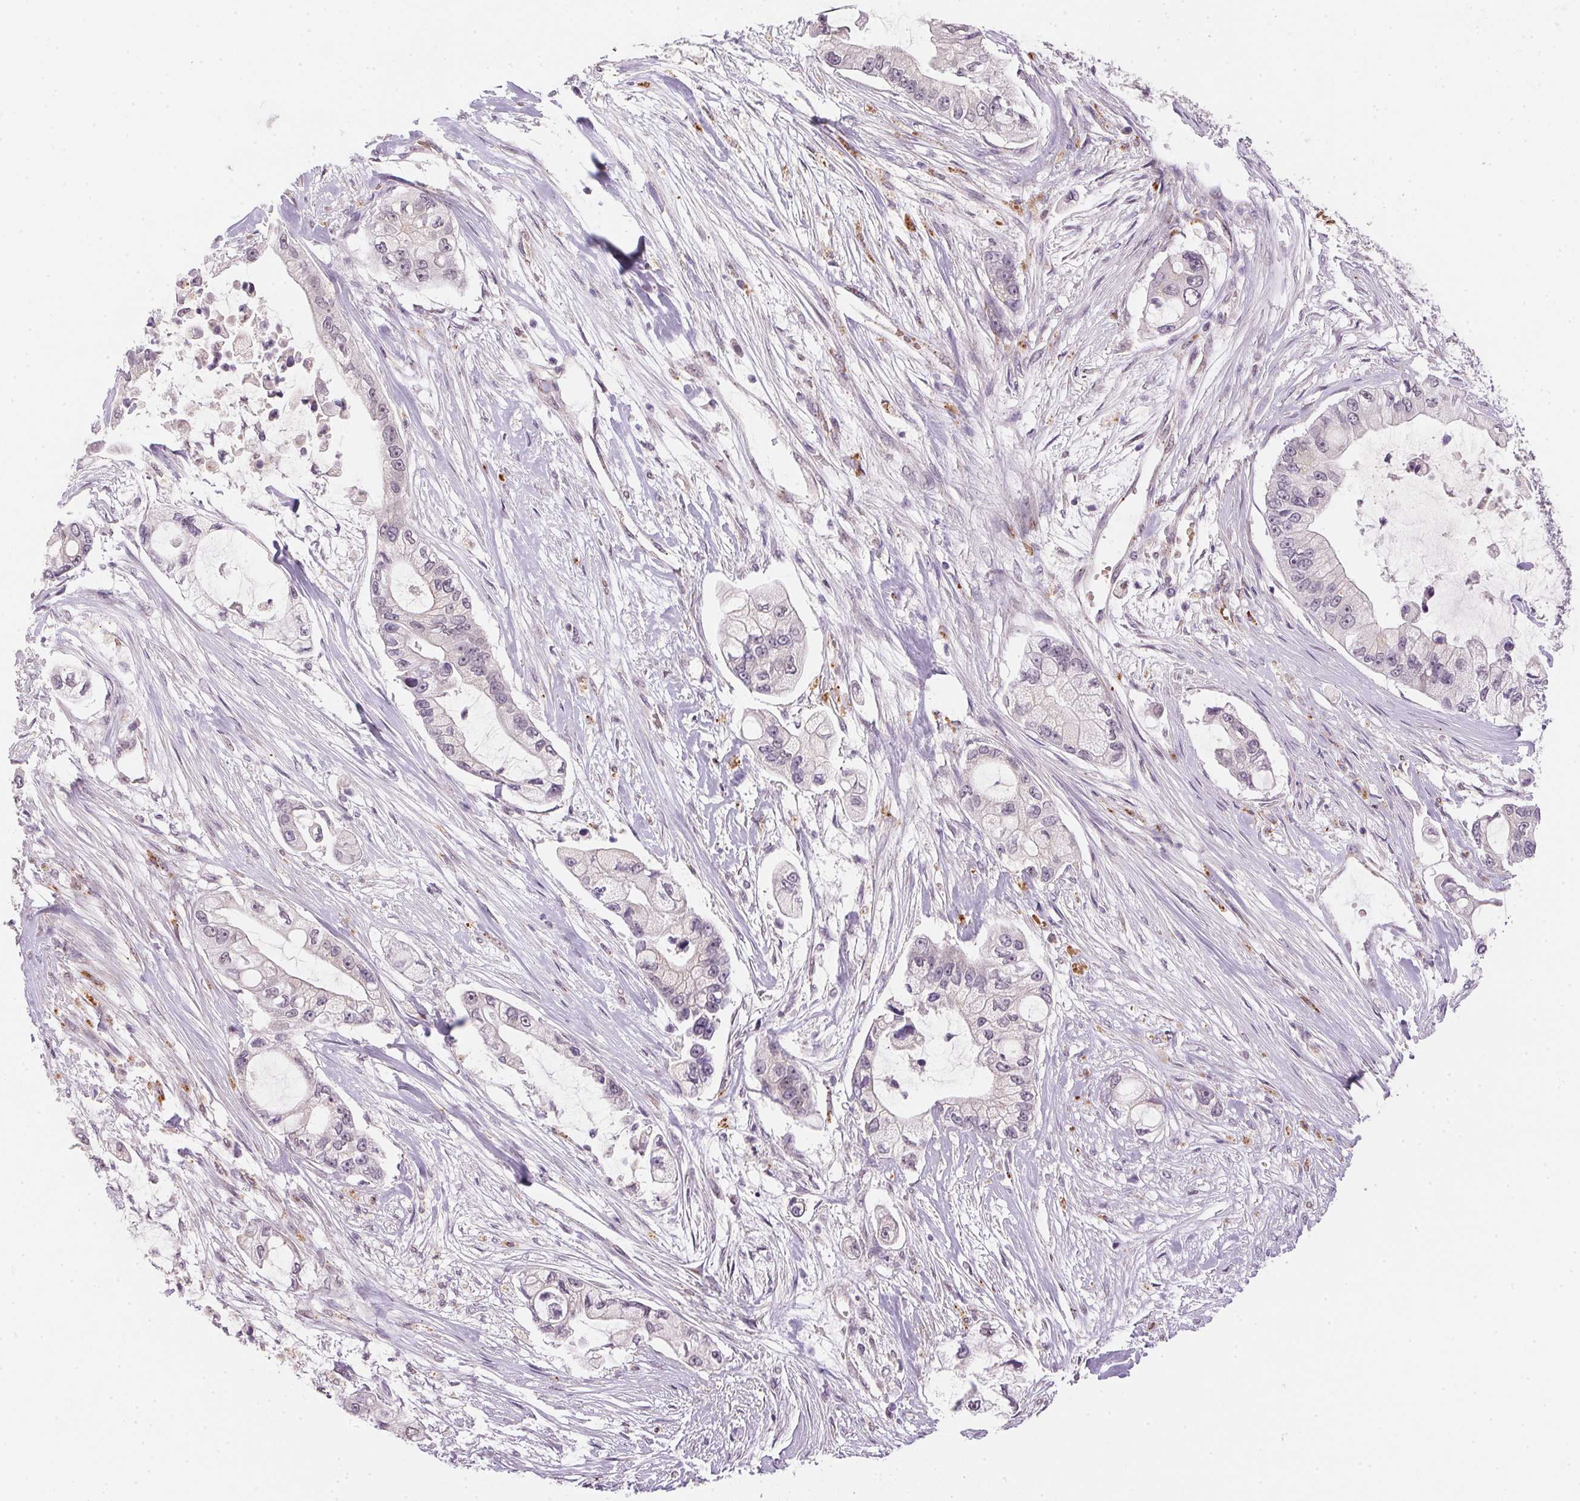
{"staining": {"intensity": "negative", "quantity": "none", "location": "none"}, "tissue": "pancreatic cancer", "cell_type": "Tumor cells", "image_type": "cancer", "snomed": [{"axis": "morphology", "description": "Adenocarcinoma, NOS"}, {"axis": "topography", "description": "Pancreas"}], "caption": "Immunohistochemical staining of human pancreatic cancer (adenocarcinoma) demonstrates no significant expression in tumor cells.", "gene": "METTL13", "patient": {"sex": "female", "age": 69}}